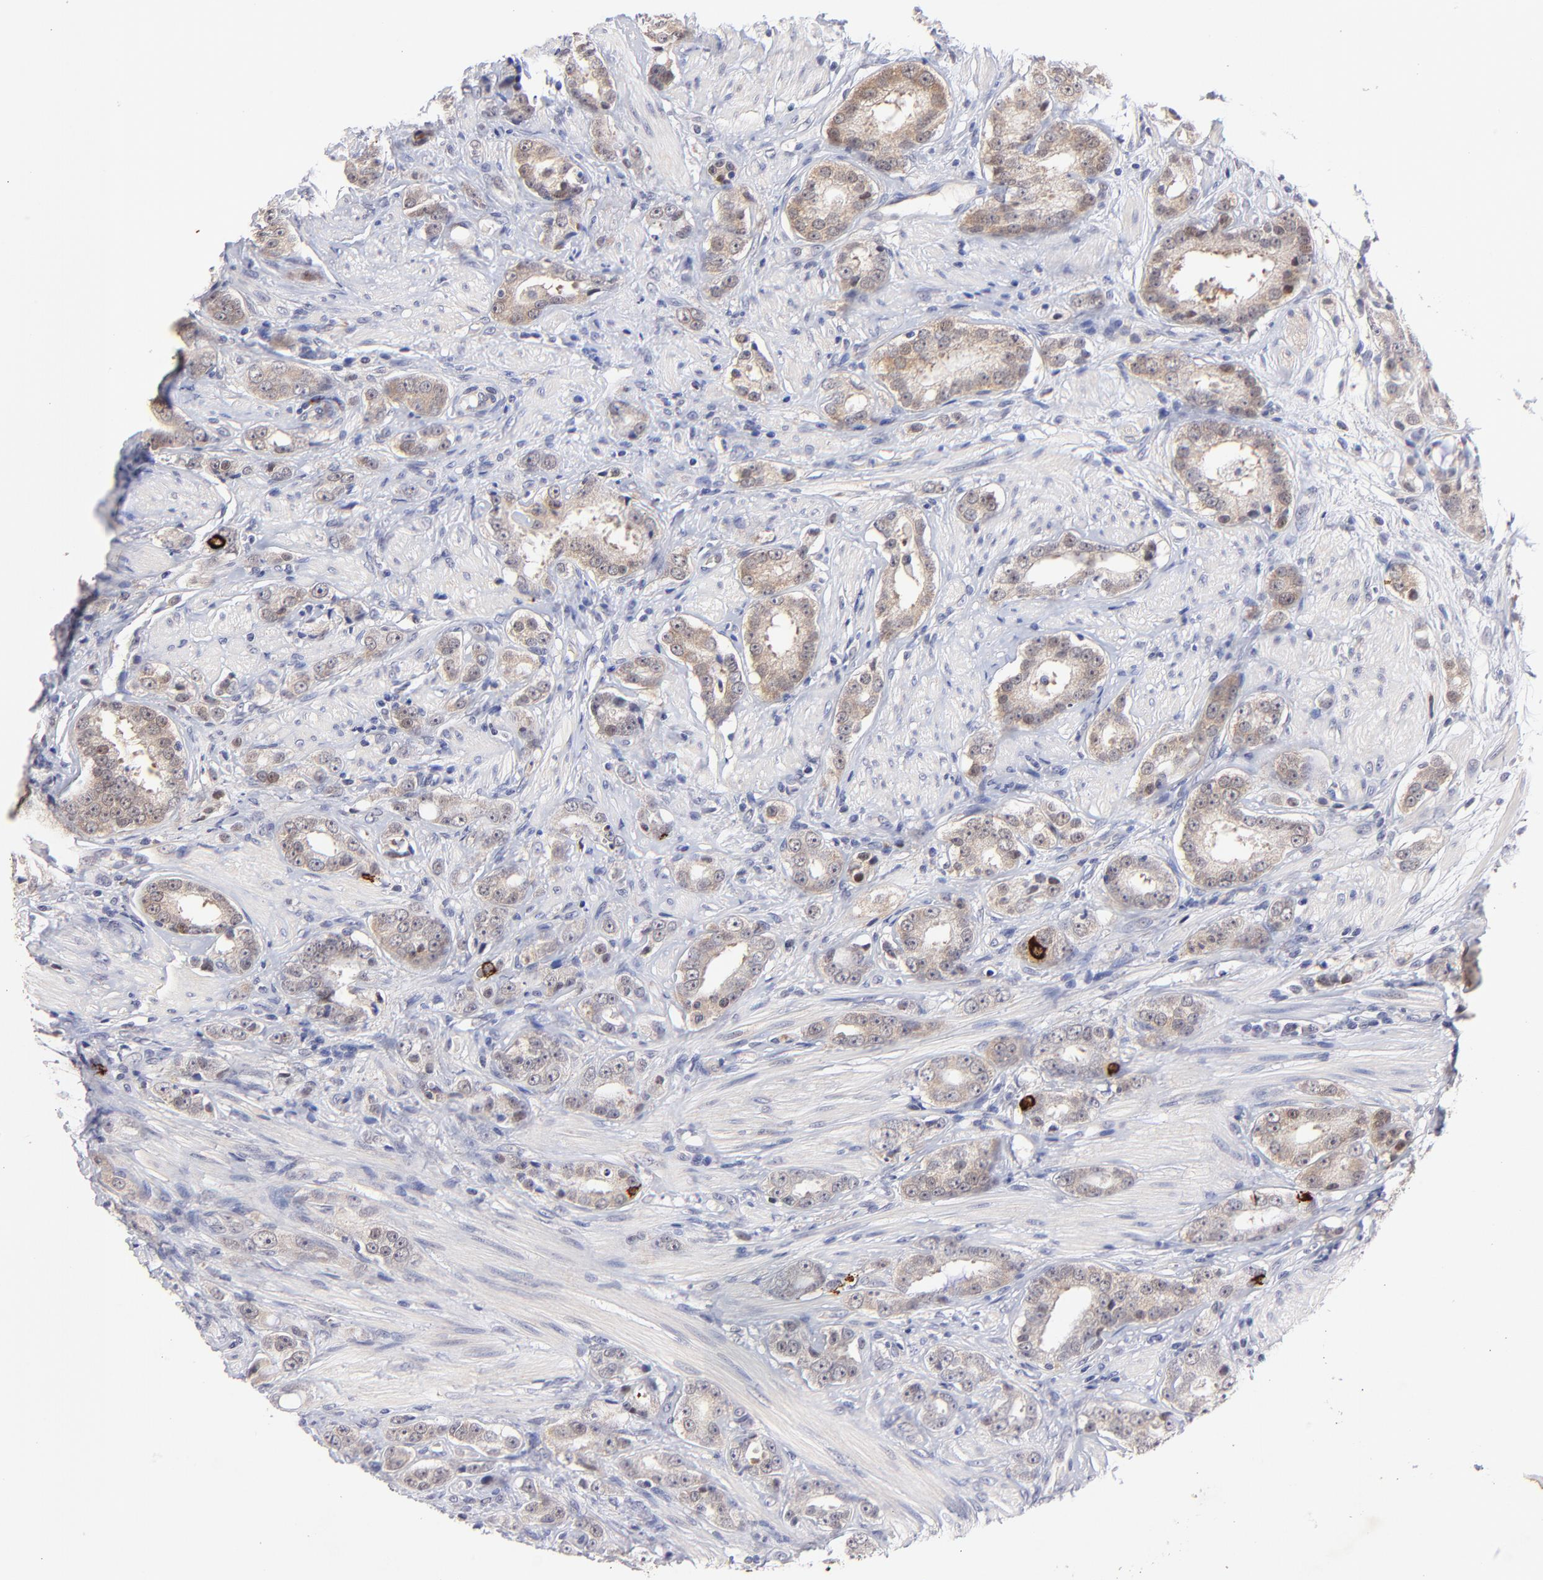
{"staining": {"intensity": "weak", "quantity": ">75%", "location": "cytoplasmic/membranous"}, "tissue": "prostate cancer", "cell_type": "Tumor cells", "image_type": "cancer", "snomed": [{"axis": "morphology", "description": "Adenocarcinoma, Medium grade"}, {"axis": "topography", "description": "Prostate"}], "caption": "Tumor cells exhibit weak cytoplasmic/membranous expression in approximately >75% of cells in prostate adenocarcinoma (medium-grade).", "gene": "ZNF155", "patient": {"sex": "male", "age": 53}}